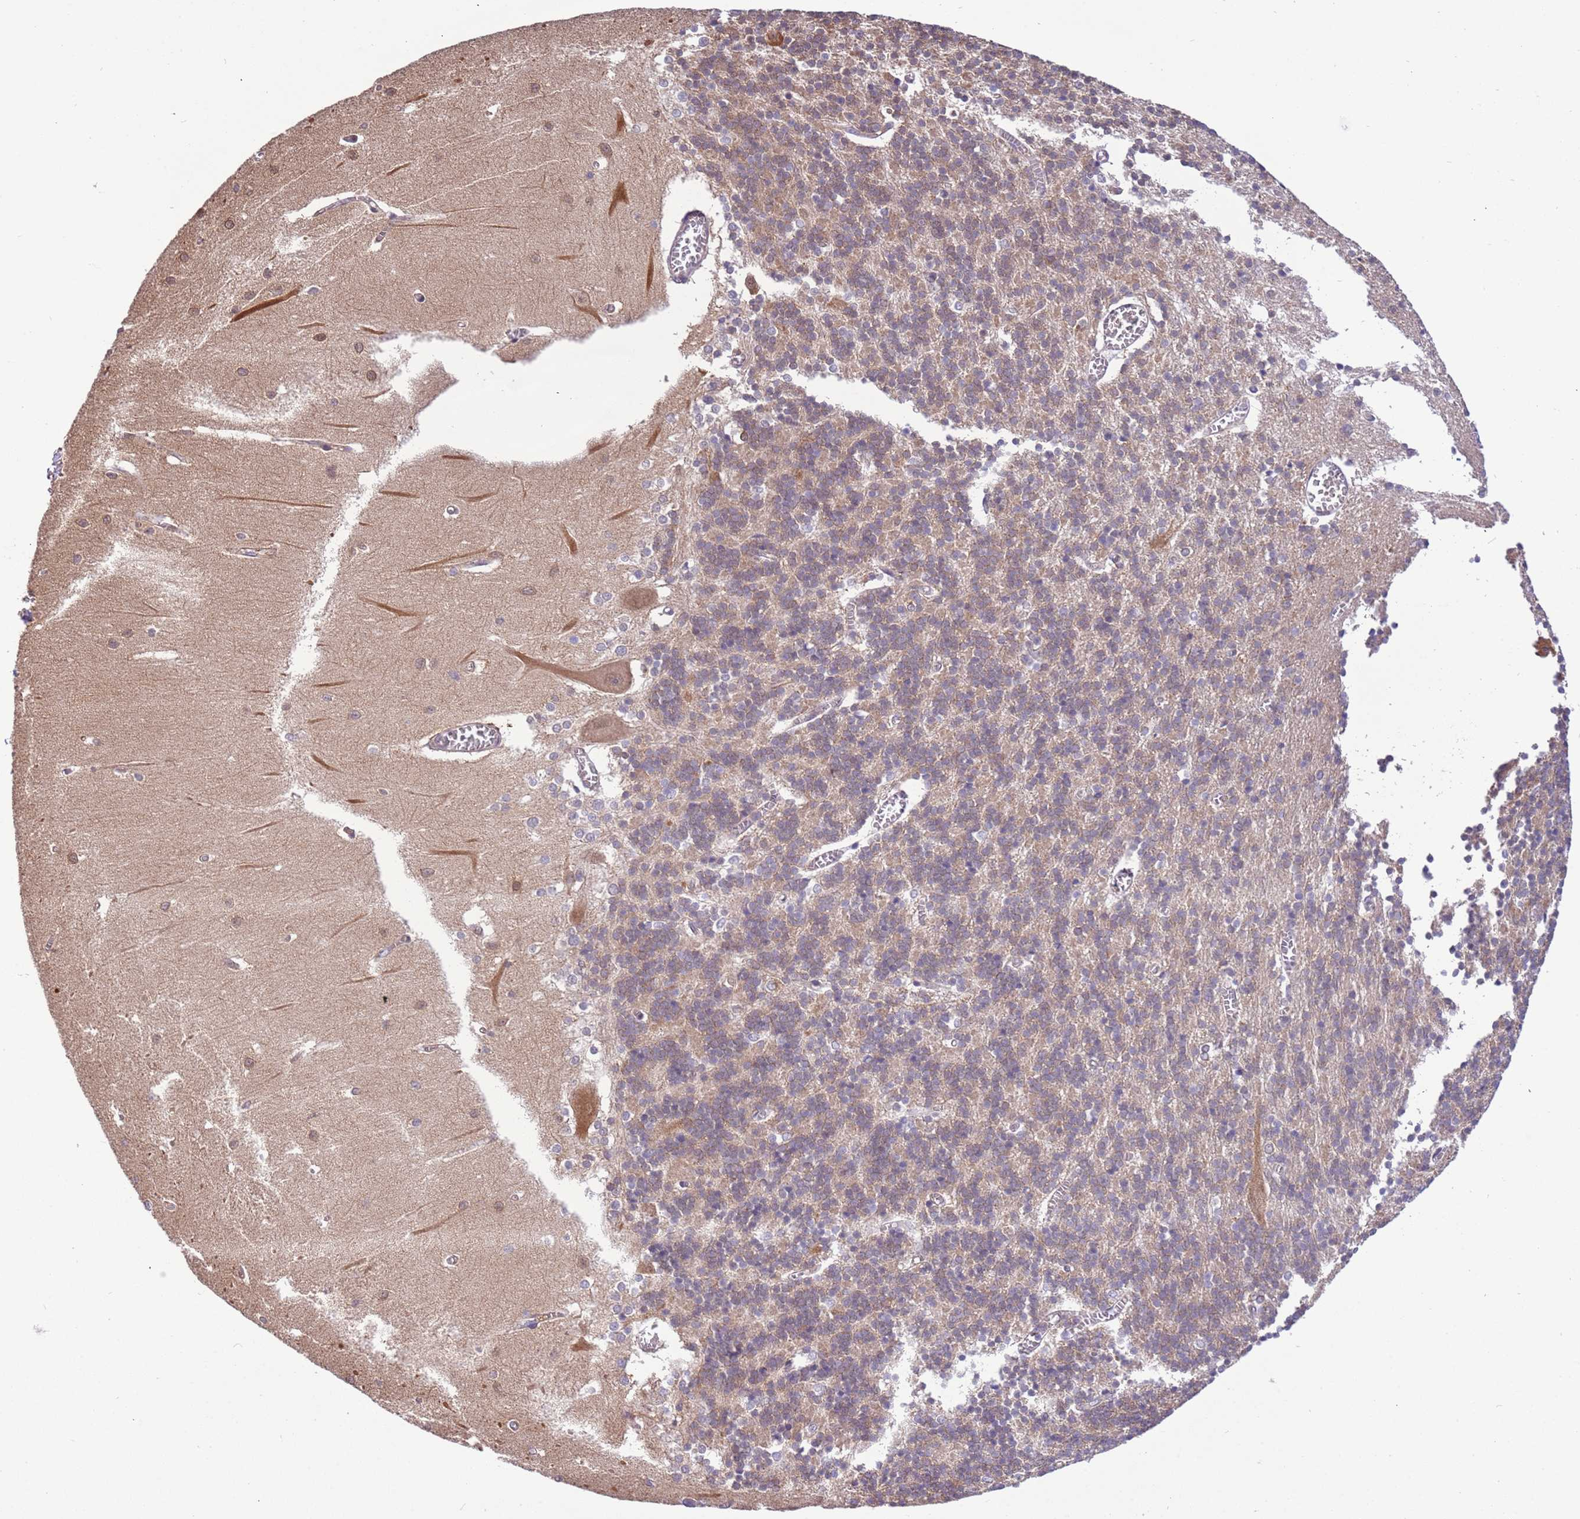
{"staining": {"intensity": "weak", "quantity": "25%-75%", "location": "cytoplasmic/membranous"}, "tissue": "cerebellum", "cell_type": "Cells in granular layer", "image_type": "normal", "snomed": [{"axis": "morphology", "description": "Normal tissue, NOS"}, {"axis": "topography", "description": "Cerebellum"}], "caption": "Immunohistochemistry of benign cerebellum reveals low levels of weak cytoplasmic/membranous expression in approximately 25%-75% of cells in granular layer. Nuclei are stained in blue.", "gene": "STIP1", "patient": {"sex": "male", "age": 37}}